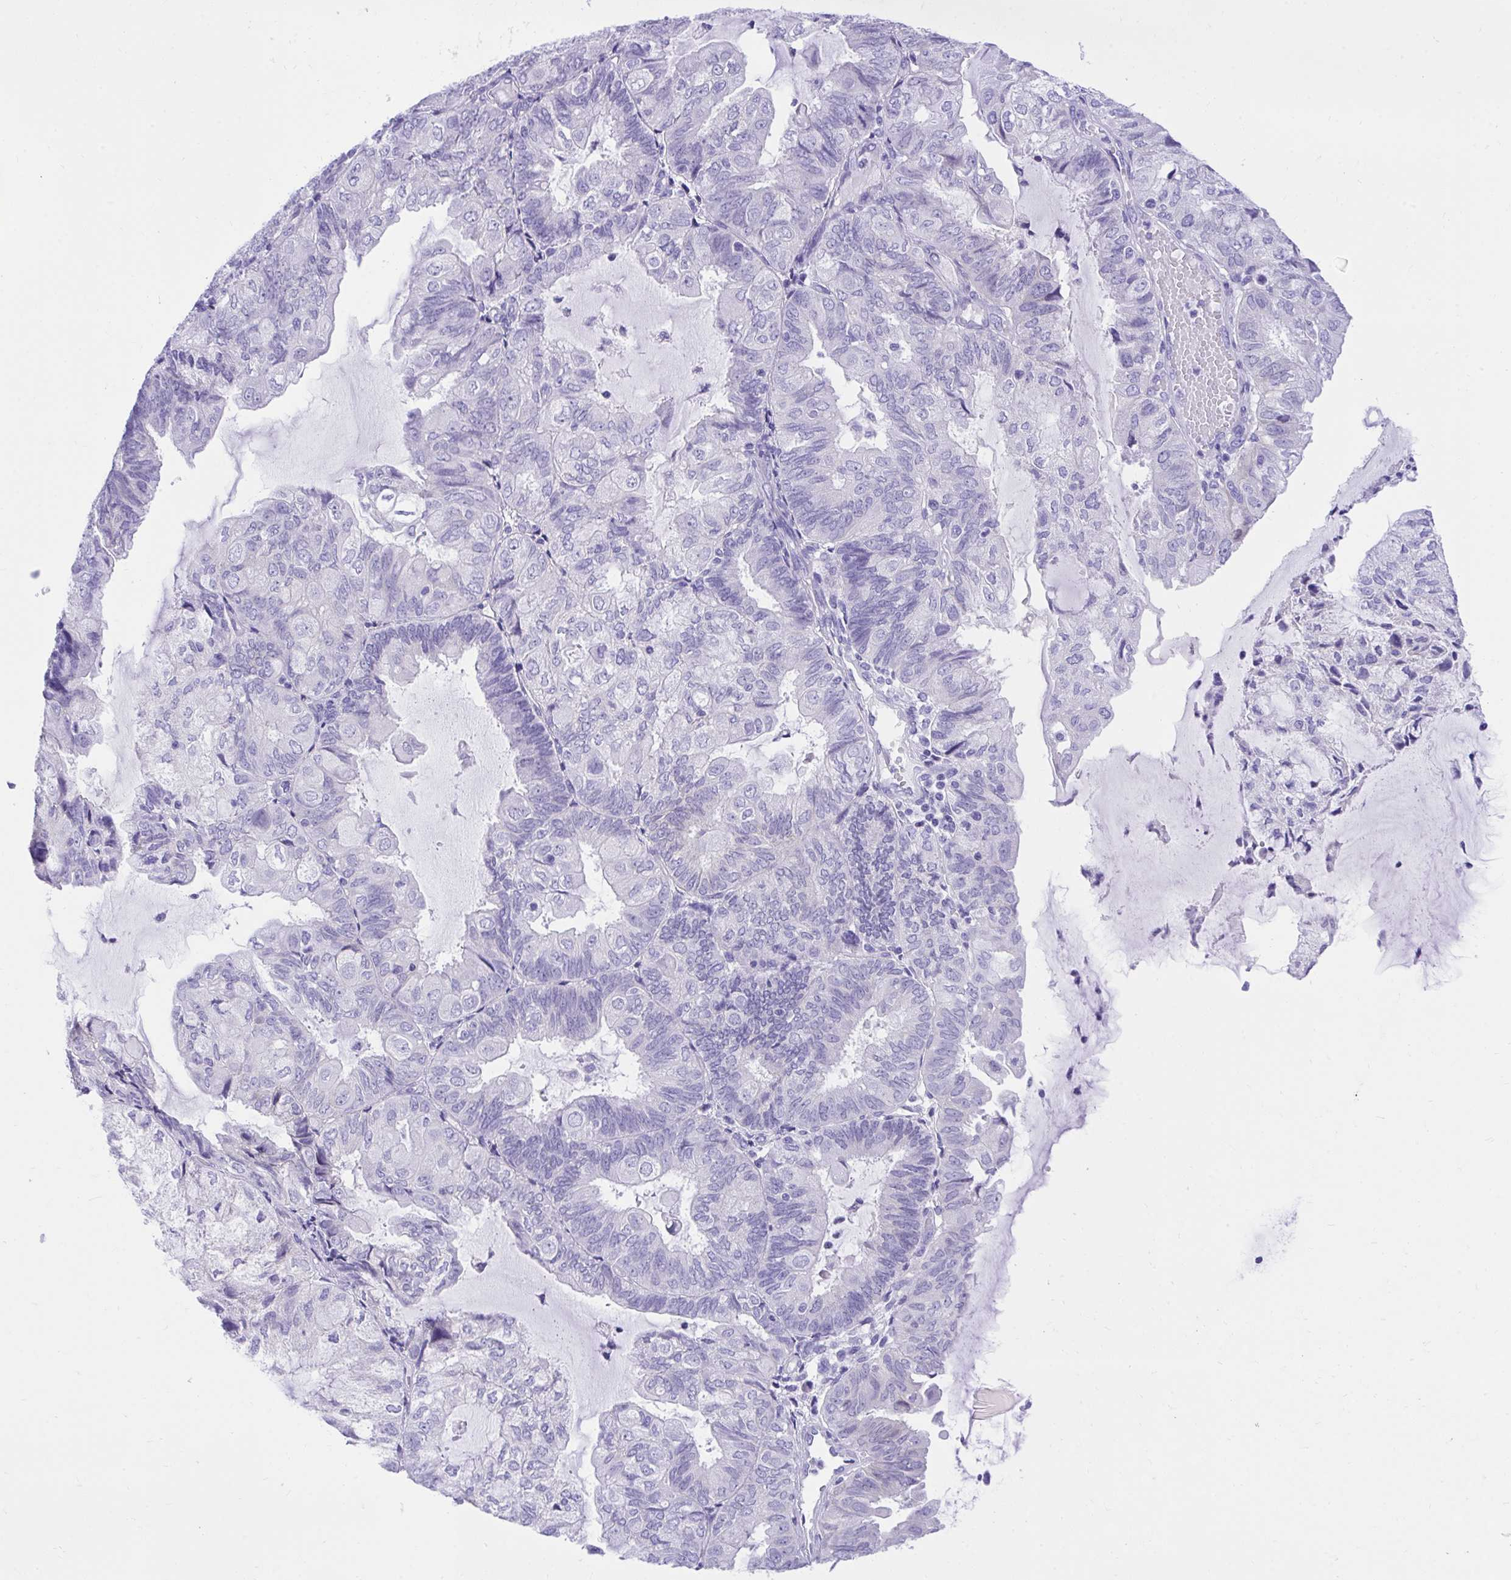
{"staining": {"intensity": "negative", "quantity": "none", "location": "none"}, "tissue": "endometrial cancer", "cell_type": "Tumor cells", "image_type": "cancer", "snomed": [{"axis": "morphology", "description": "Adenocarcinoma, NOS"}, {"axis": "topography", "description": "Endometrium"}], "caption": "DAB (3,3'-diaminobenzidine) immunohistochemical staining of endometrial adenocarcinoma shows no significant expression in tumor cells. (Stains: DAB (3,3'-diaminobenzidine) immunohistochemistry (IHC) with hematoxylin counter stain, Microscopy: brightfield microscopy at high magnification).", "gene": "KCNN4", "patient": {"sex": "female", "age": 81}}